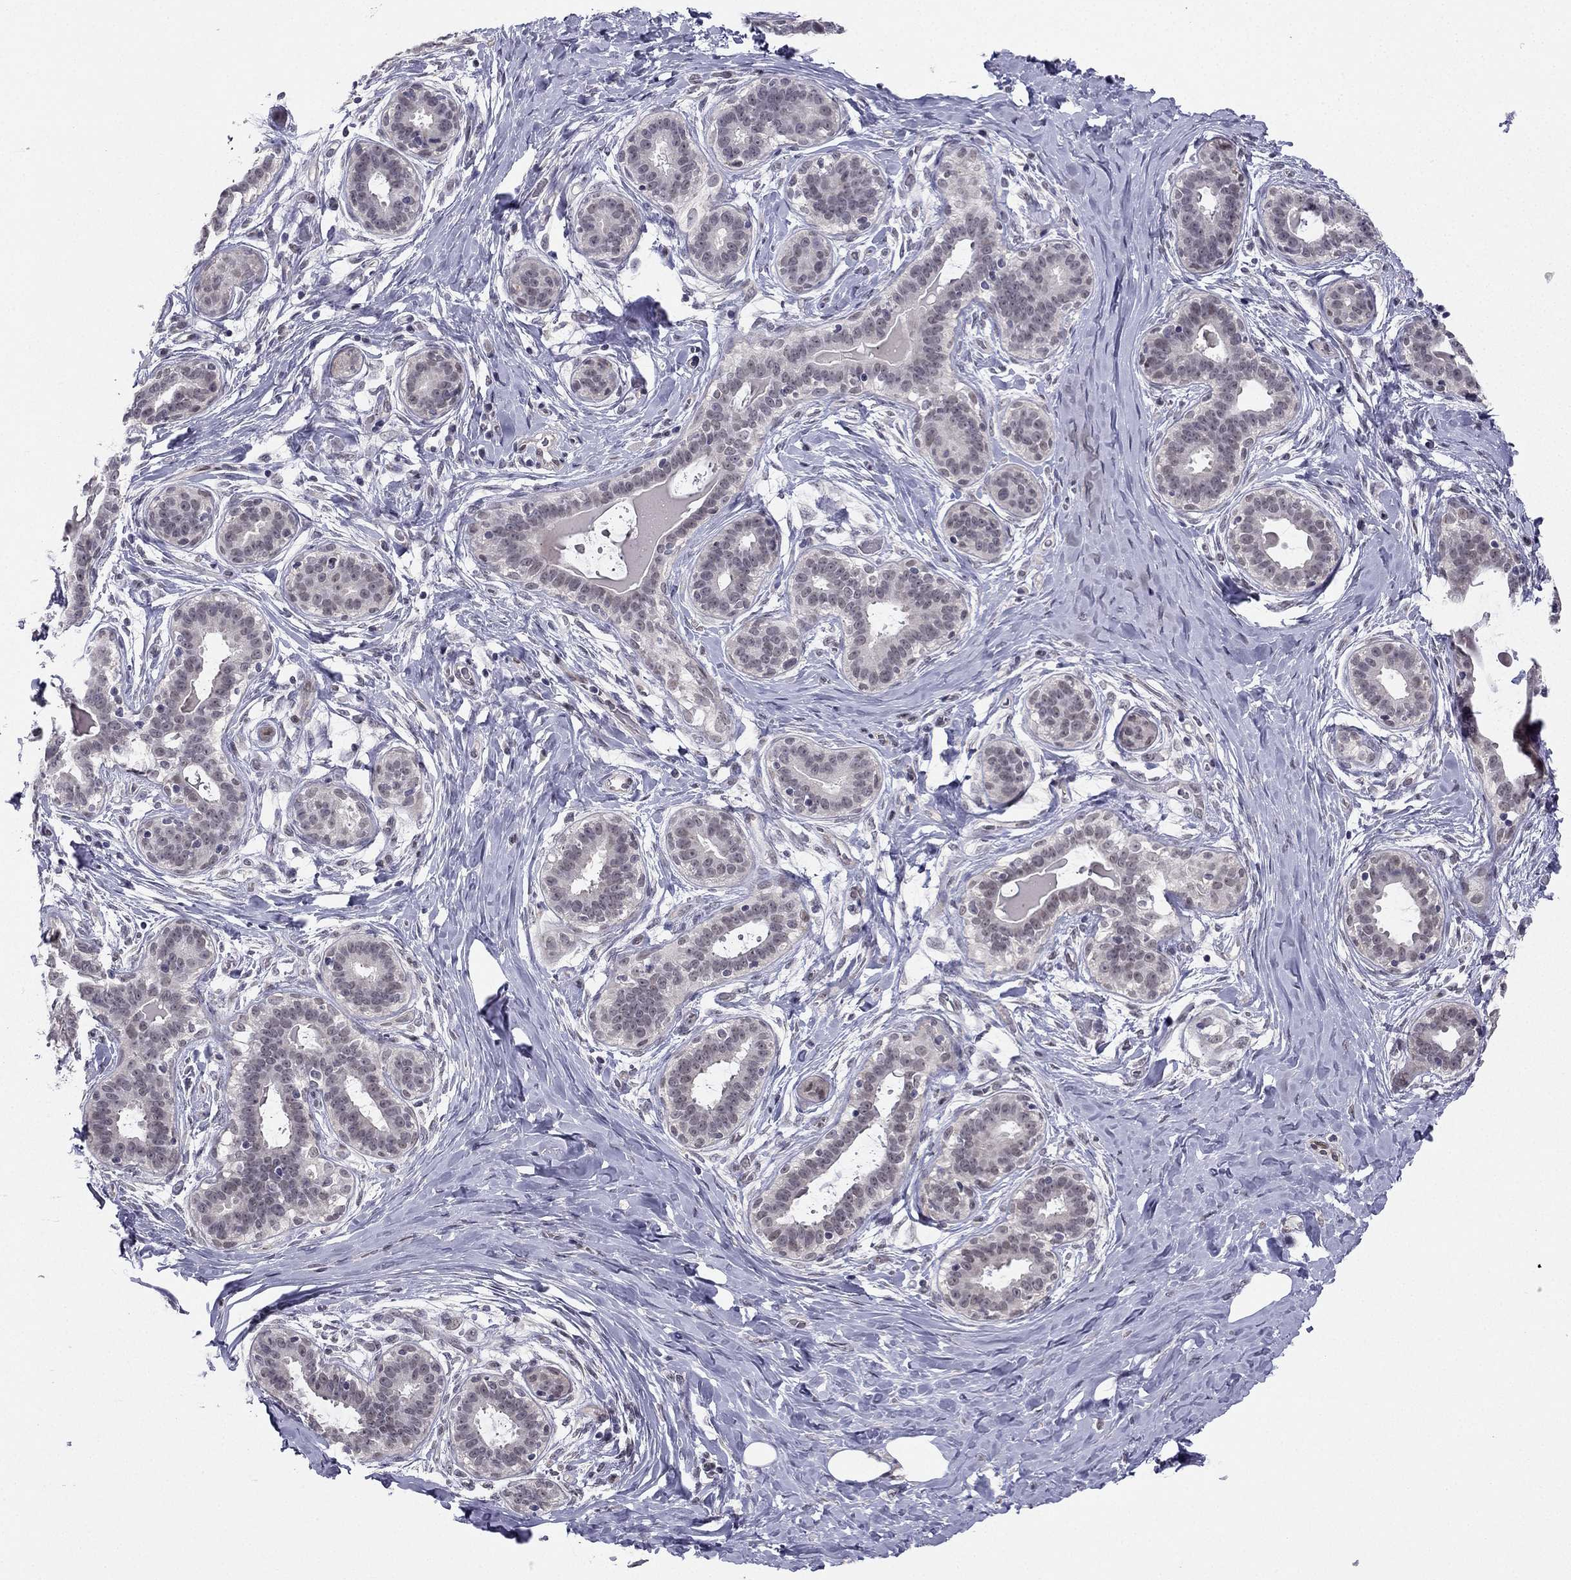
{"staining": {"intensity": "negative", "quantity": "none", "location": "none"}, "tissue": "breast", "cell_type": "Adipocytes", "image_type": "normal", "snomed": [{"axis": "morphology", "description": "Normal tissue, NOS"}, {"axis": "topography", "description": "Skin"}, {"axis": "topography", "description": "Breast"}], "caption": "The IHC image has no significant positivity in adipocytes of breast. (DAB (3,3'-diaminobenzidine) immunohistochemistry (IHC), high magnification).", "gene": "CHST8", "patient": {"sex": "female", "age": 43}}